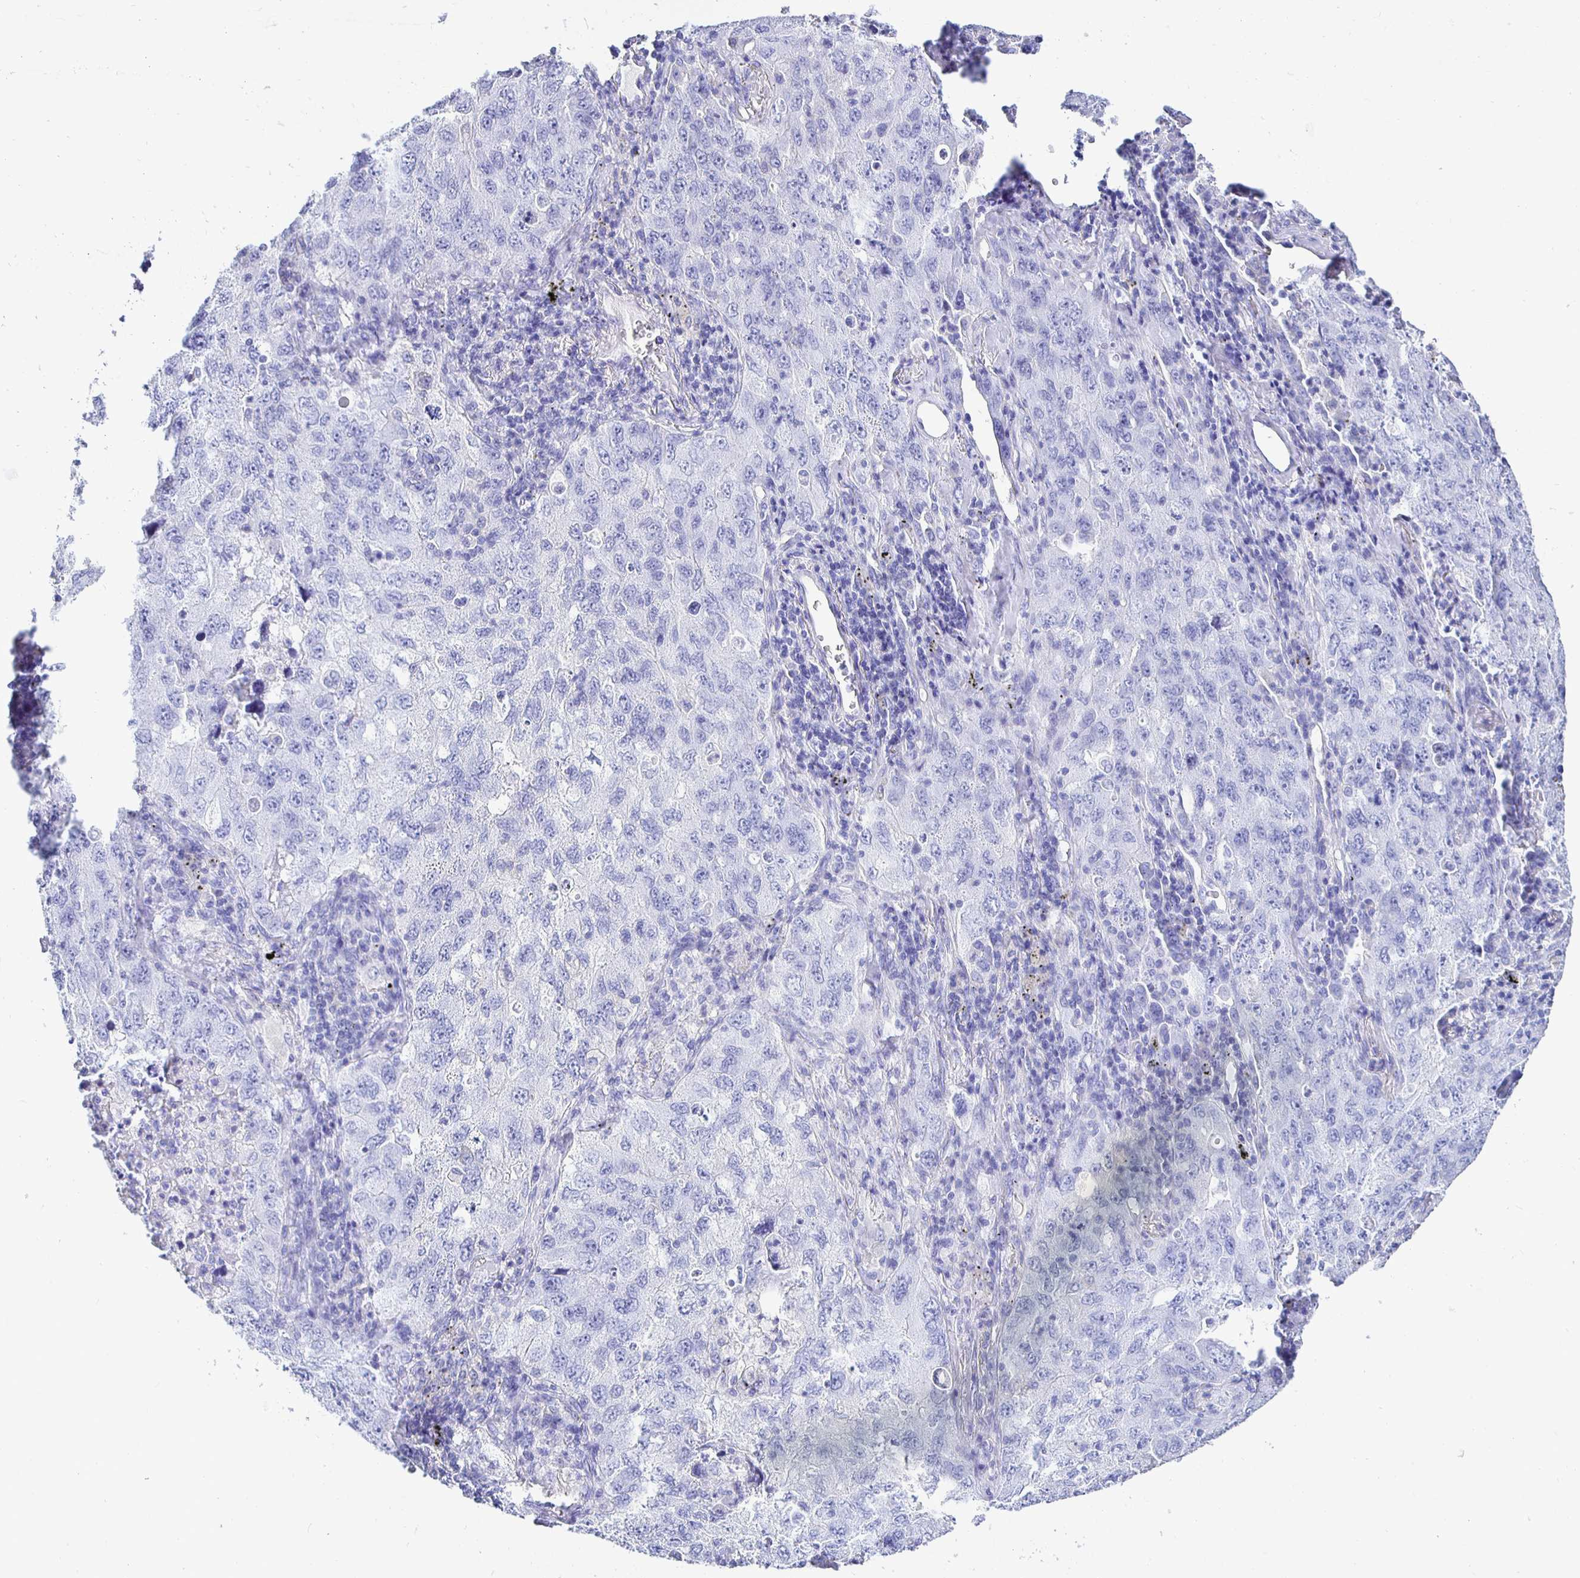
{"staining": {"intensity": "negative", "quantity": "none", "location": "none"}, "tissue": "lung cancer", "cell_type": "Tumor cells", "image_type": "cancer", "snomed": [{"axis": "morphology", "description": "Adenocarcinoma, NOS"}, {"axis": "topography", "description": "Lung"}], "caption": "Immunohistochemical staining of lung adenocarcinoma displays no significant staining in tumor cells.", "gene": "UMOD", "patient": {"sex": "female", "age": 57}}